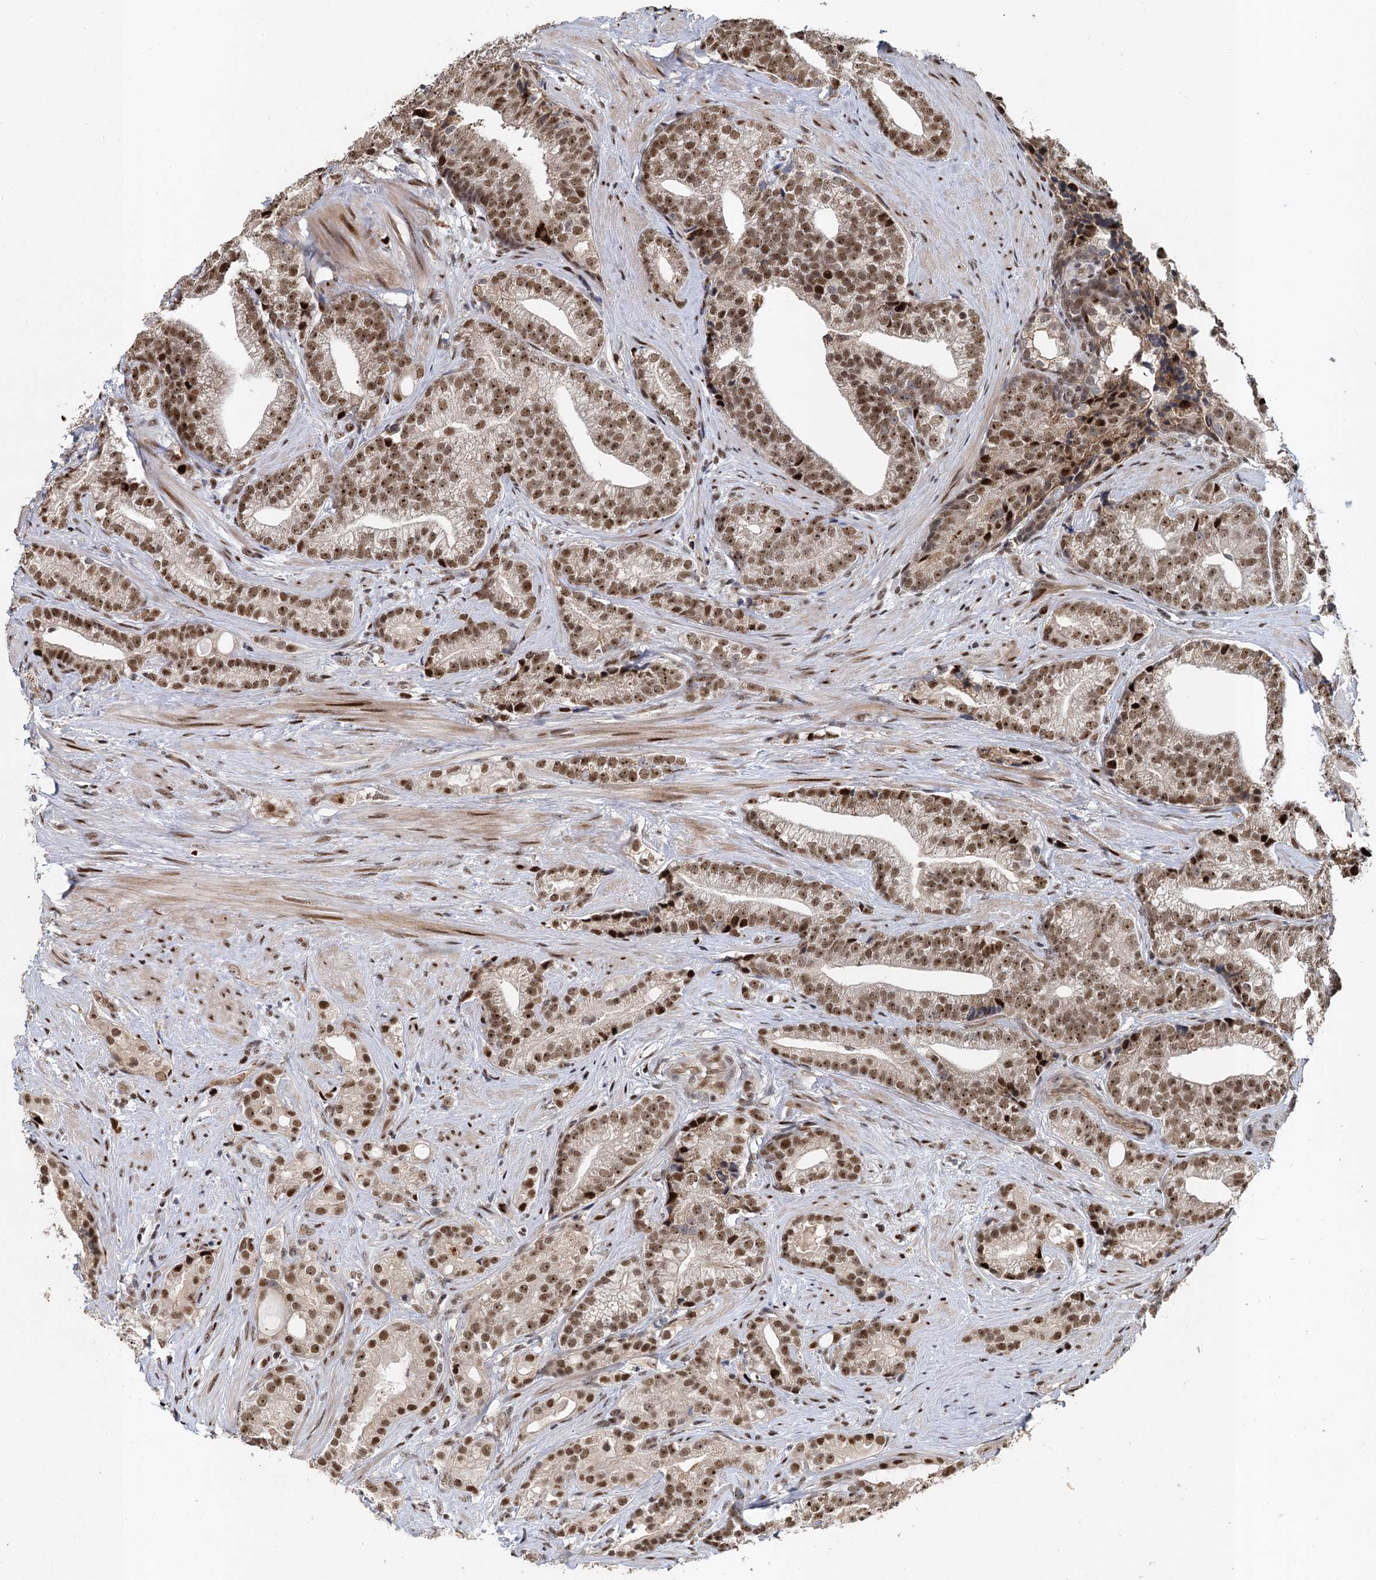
{"staining": {"intensity": "moderate", "quantity": ">75%", "location": "nuclear"}, "tissue": "prostate cancer", "cell_type": "Tumor cells", "image_type": "cancer", "snomed": [{"axis": "morphology", "description": "Adenocarcinoma, Low grade"}, {"axis": "topography", "description": "Prostate"}], "caption": "Prostate cancer (adenocarcinoma (low-grade)) tissue shows moderate nuclear expression in approximately >75% of tumor cells", "gene": "ANKRD49", "patient": {"sex": "male", "age": 71}}